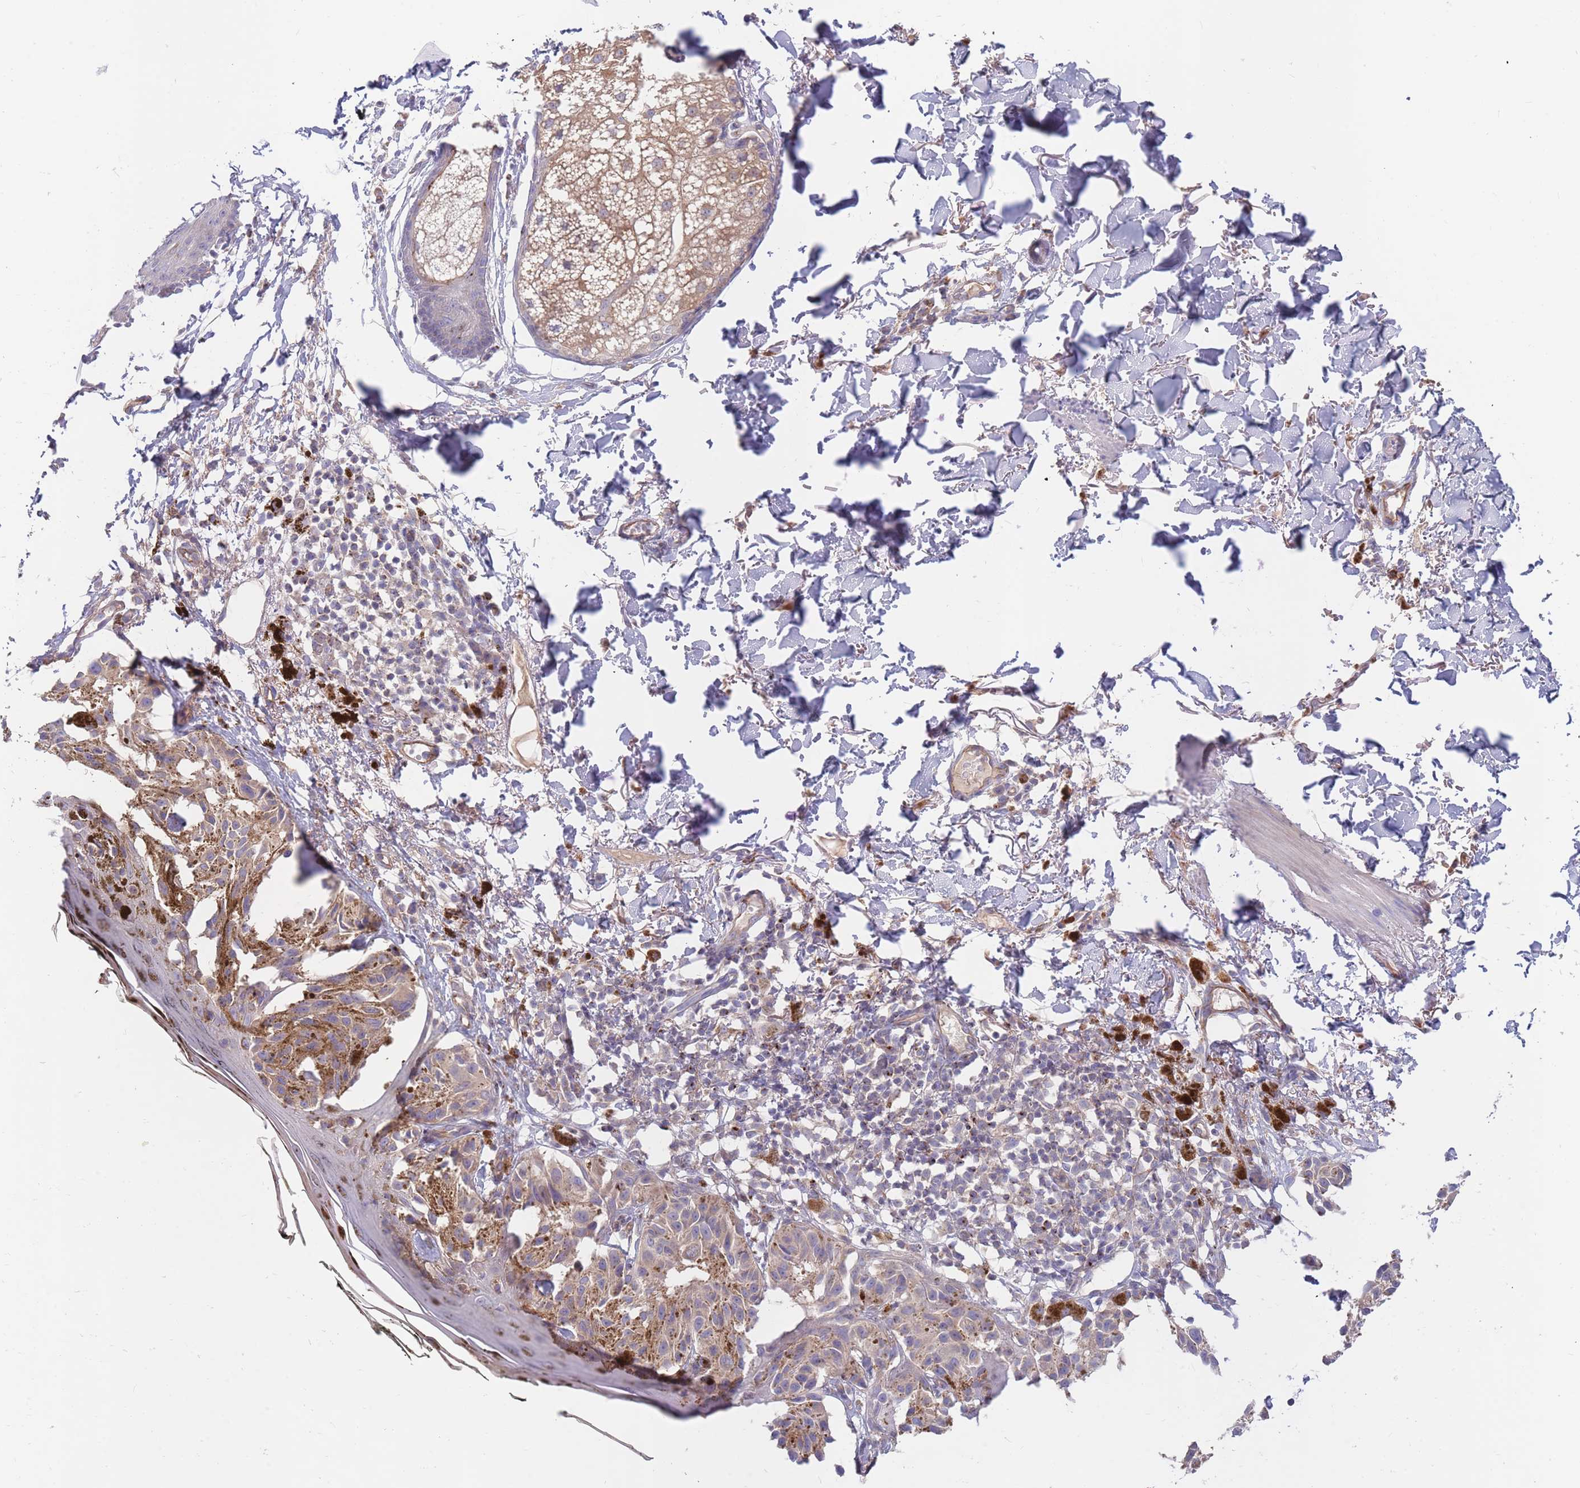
{"staining": {"intensity": "moderate", "quantity": ">75%", "location": "cytoplasmic/membranous"}, "tissue": "melanoma", "cell_type": "Tumor cells", "image_type": "cancer", "snomed": [{"axis": "morphology", "description": "Malignant melanoma, NOS"}, {"axis": "topography", "description": "Skin"}], "caption": "Immunohistochemistry (IHC) of human malignant melanoma exhibits medium levels of moderate cytoplasmic/membranous positivity in about >75% of tumor cells.", "gene": "BORCS5", "patient": {"sex": "male", "age": 73}}